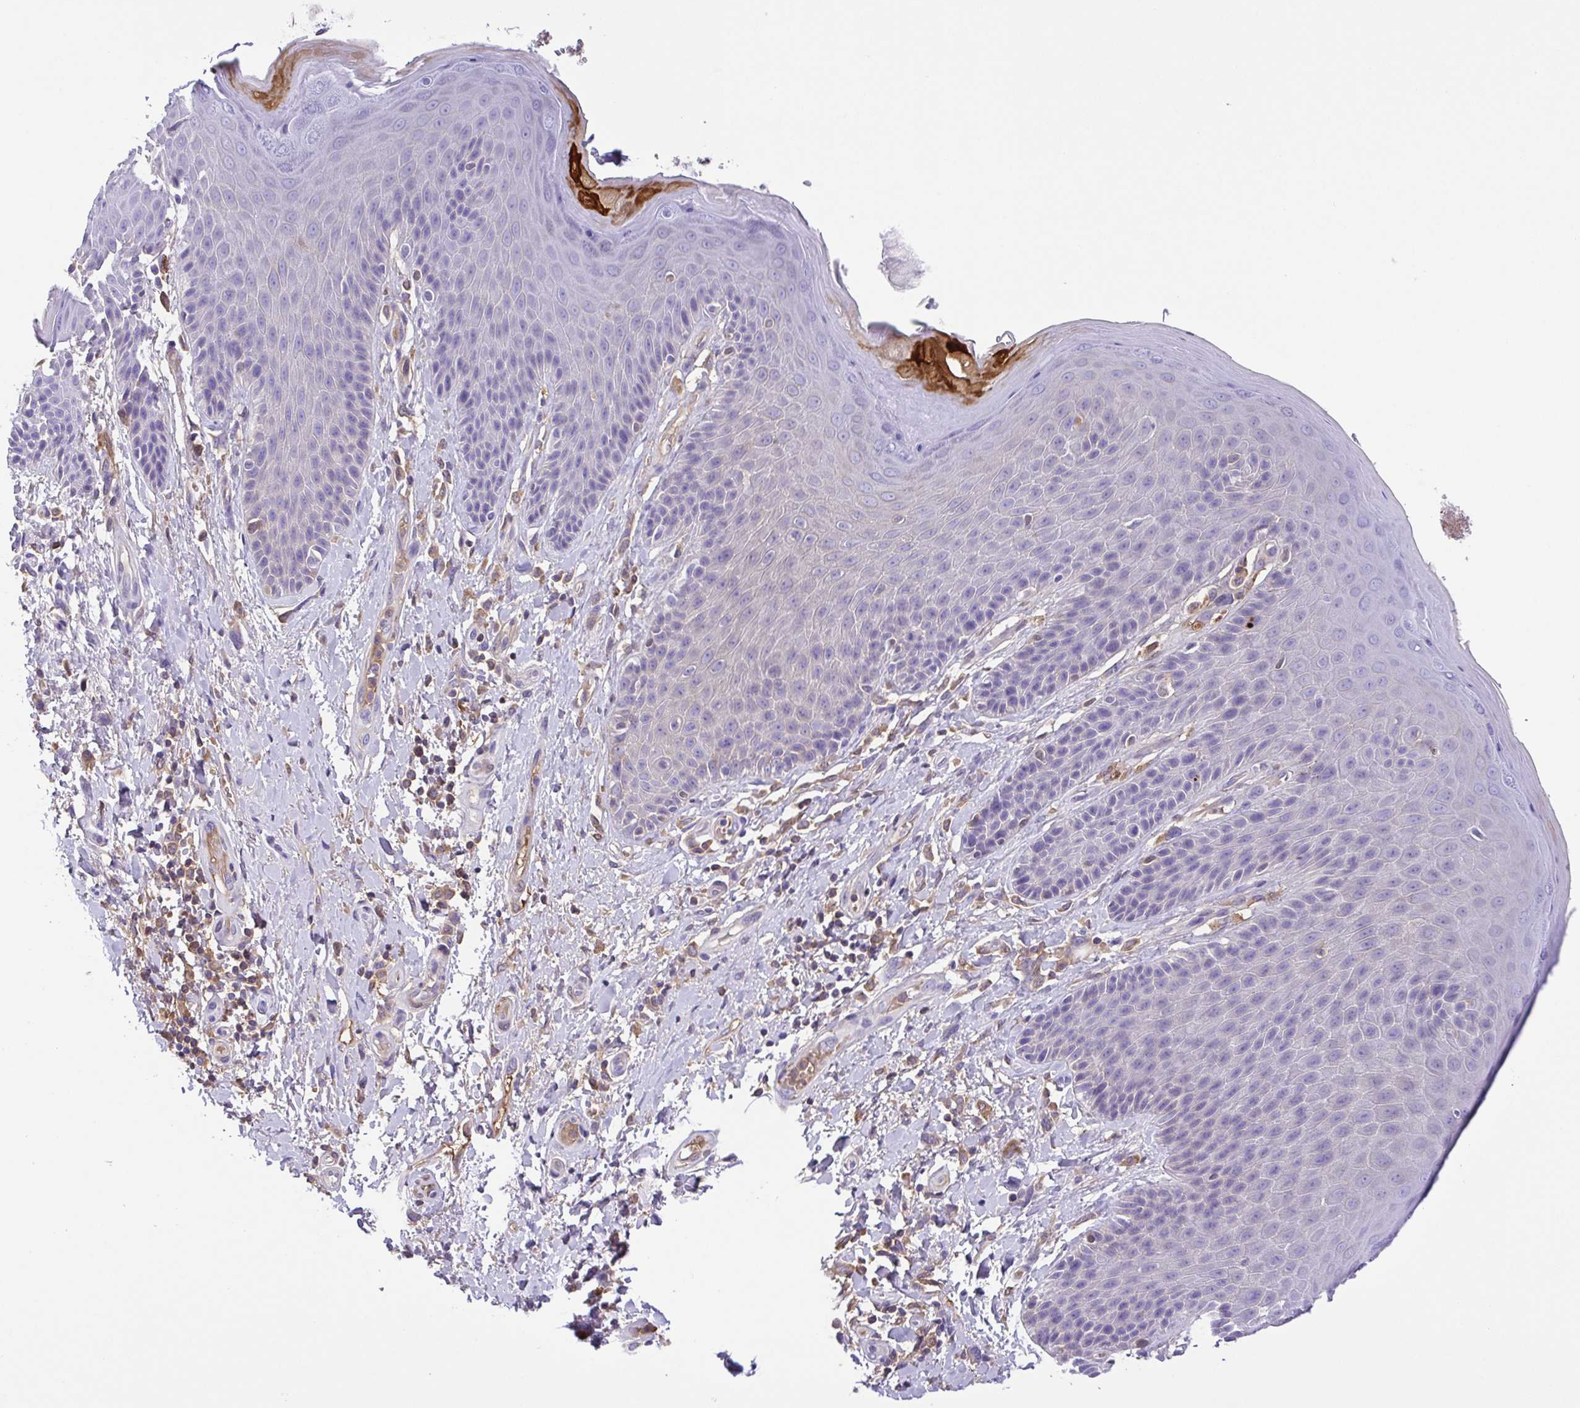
{"staining": {"intensity": "weak", "quantity": "<25%", "location": "cytoplasmic/membranous"}, "tissue": "skin", "cell_type": "Epidermal cells", "image_type": "normal", "snomed": [{"axis": "morphology", "description": "Normal tissue, NOS"}, {"axis": "topography", "description": "Anal"}, {"axis": "topography", "description": "Peripheral nerve tissue"}], "caption": "This is an immunohistochemistry photomicrograph of unremarkable skin. There is no expression in epidermal cells.", "gene": "IGFL1", "patient": {"sex": "male", "age": 51}}